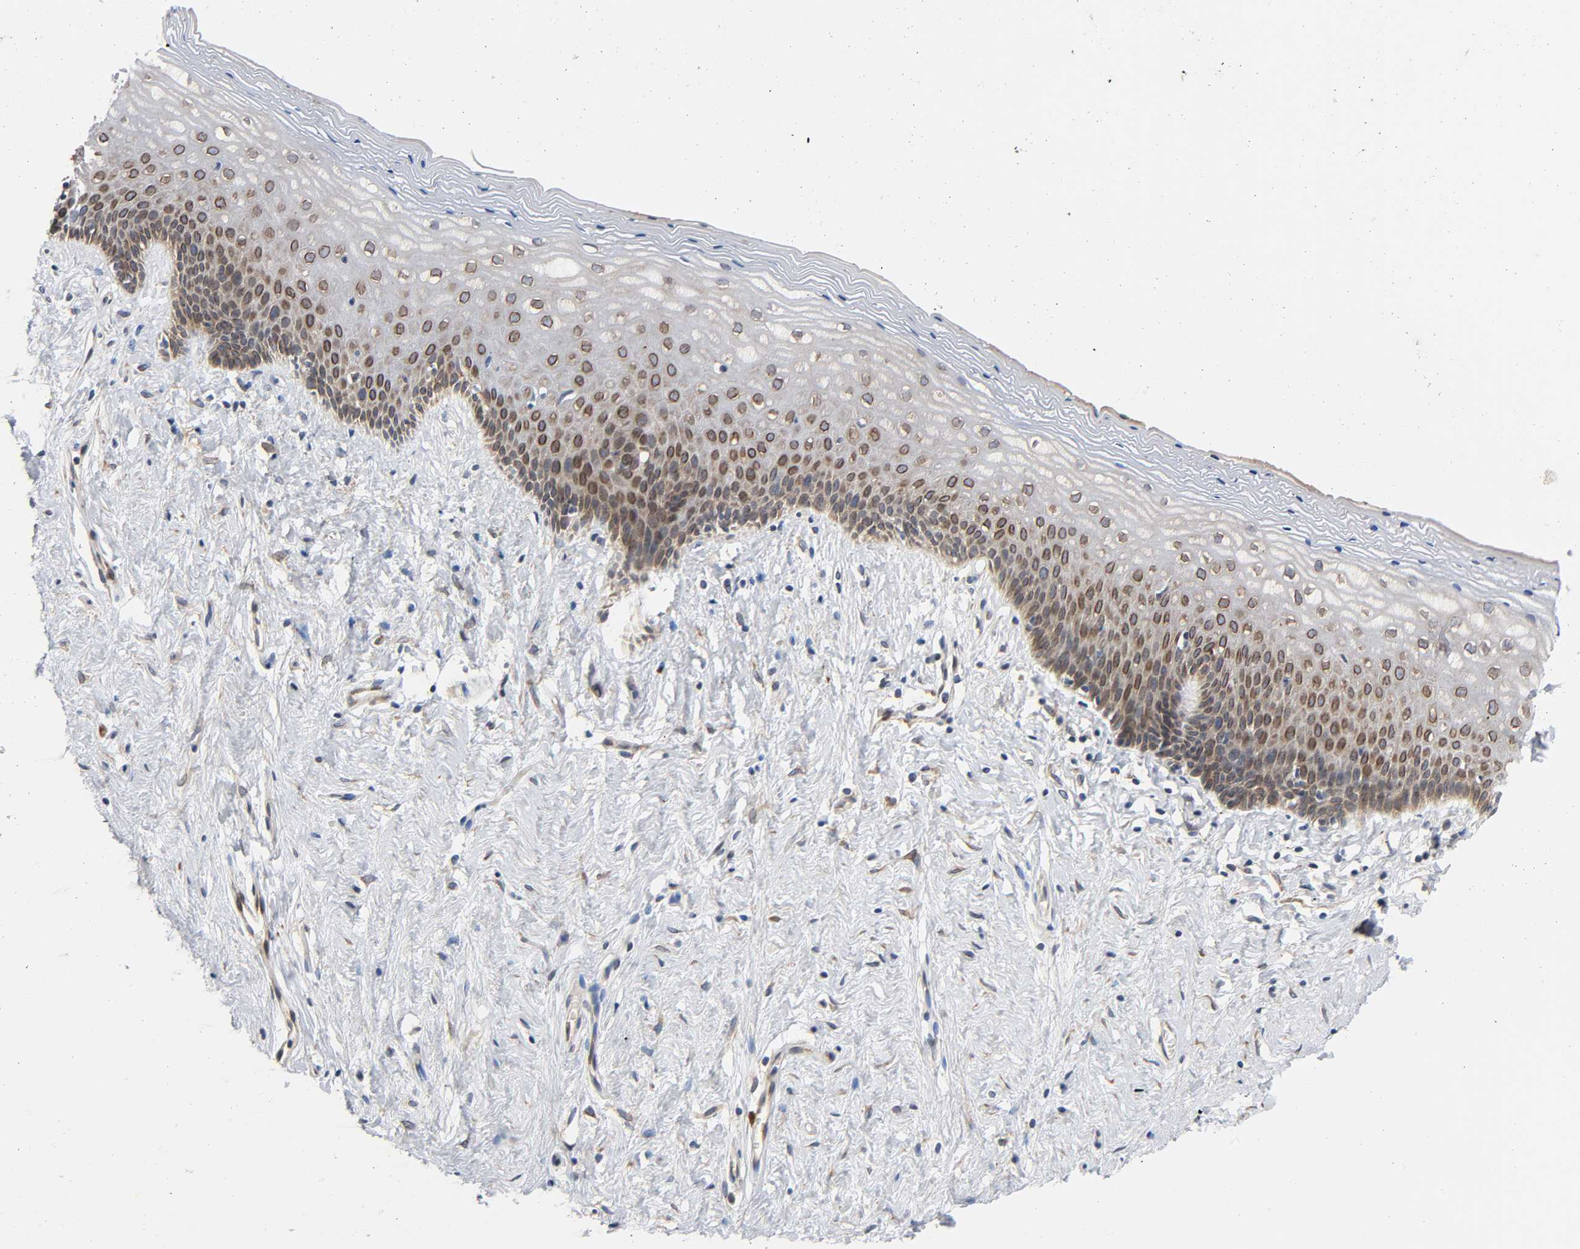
{"staining": {"intensity": "moderate", "quantity": ">75%", "location": "cytoplasmic/membranous"}, "tissue": "vagina", "cell_type": "Squamous epithelial cells", "image_type": "normal", "snomed": [{"axis": "morphology", "description": "Normal tissue, NOS"}, {"axis": "topography", "description": "Vagina"}], "caption": "A histopathology image of vagina stained for a protein reveals moderate cytoplasmic/membranous brown staining in squamous epithelial cells.", "gene": "ASB6", "patient": {"sex": "female", "age": 44}}